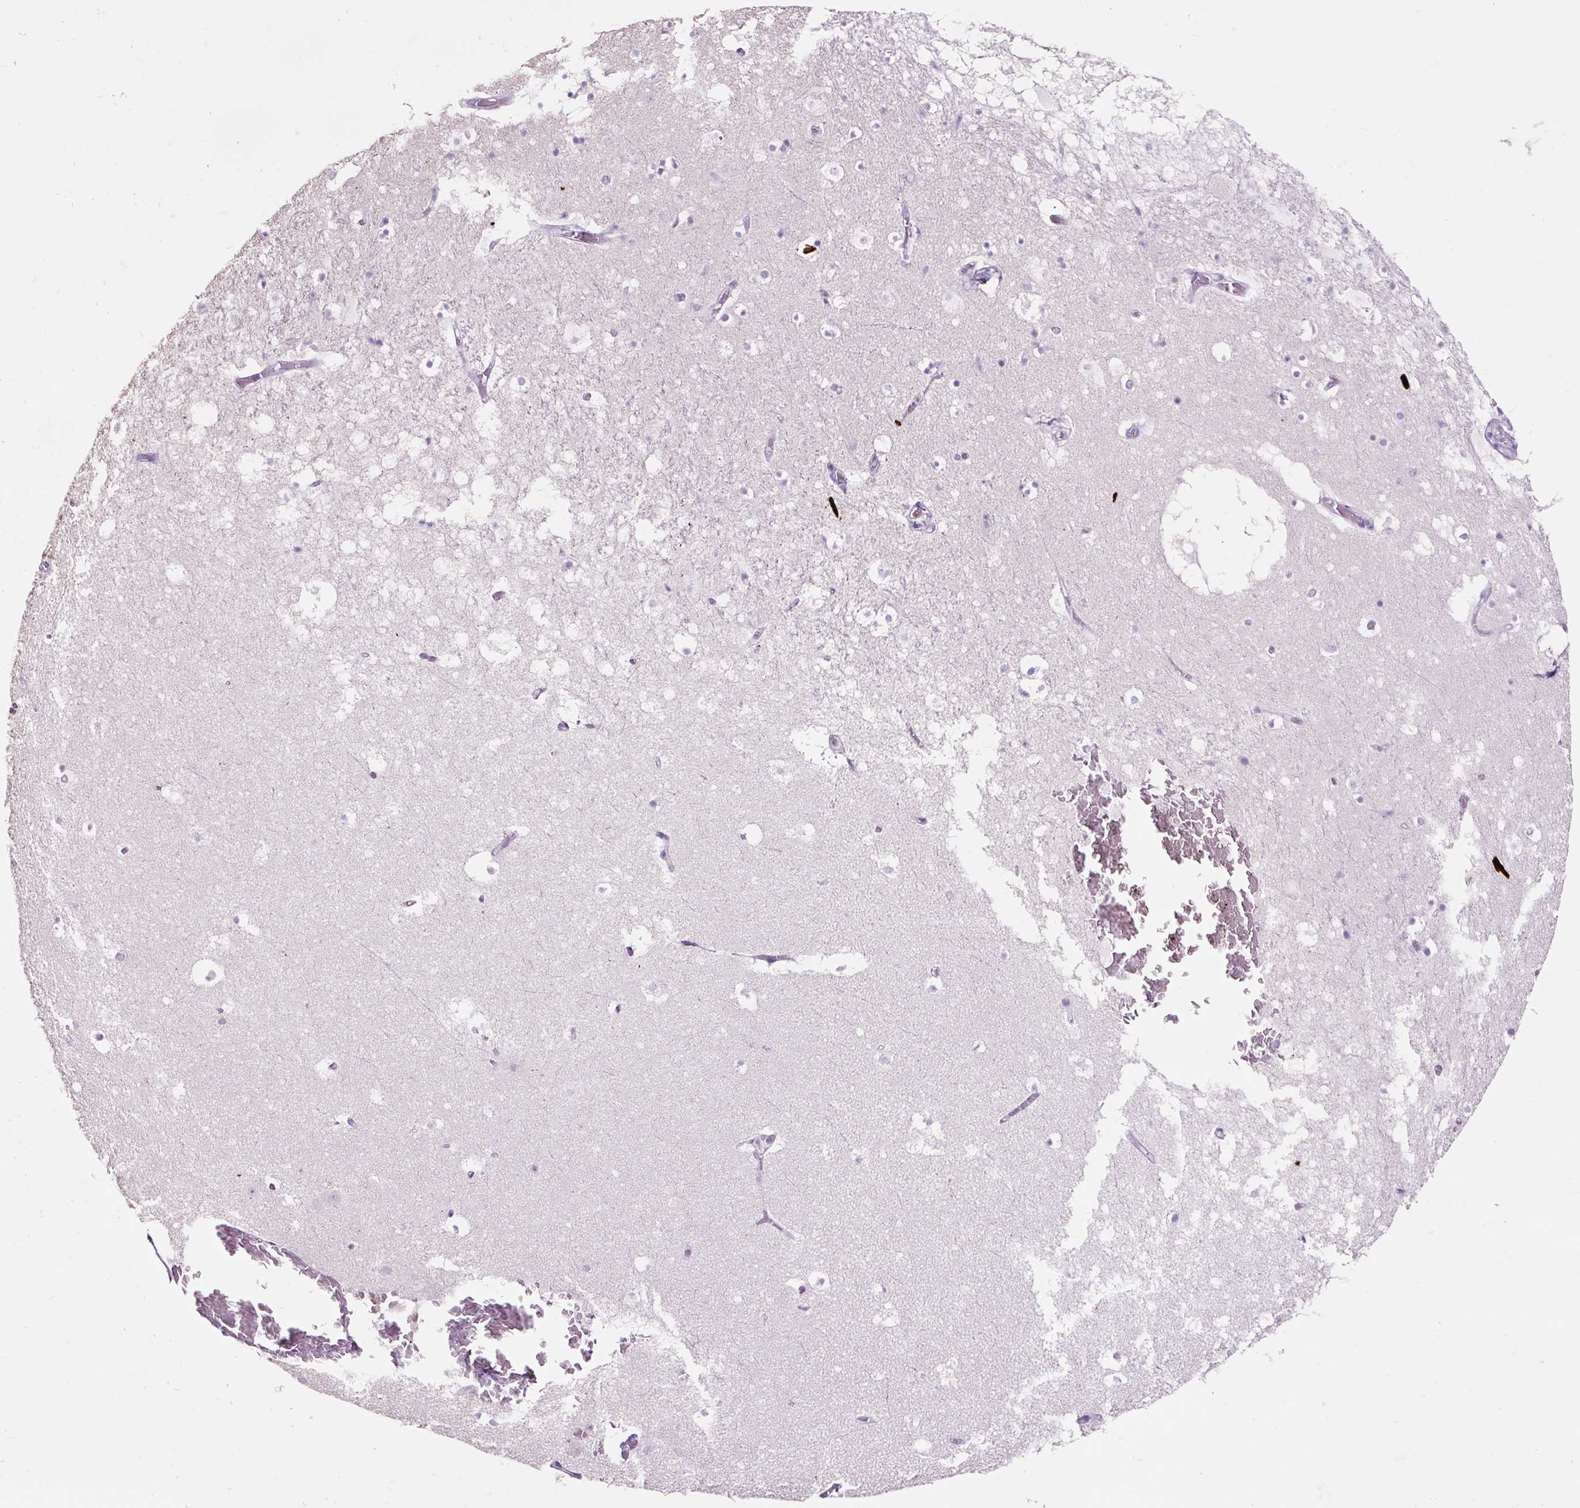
{"staining": {"intensity": "negative", "quantity": "none", "location": "none"}, "tissue": "hippocampus", "cell_type": "Glial cells", "image_type": "normal", "snomed": [{"axis": "morphology", "description": "Normal tissue, NOS"}, {"axis": "topography", "description": "Hippocampus"}], "caption": "A histopathology image of human hippocampus is negative for staining in glial cells. (DAB IHC visualized using brightfield microscopy, high magnification).", "gene": "OR10A7", "patient": {"sex": "female", "age": 52}}